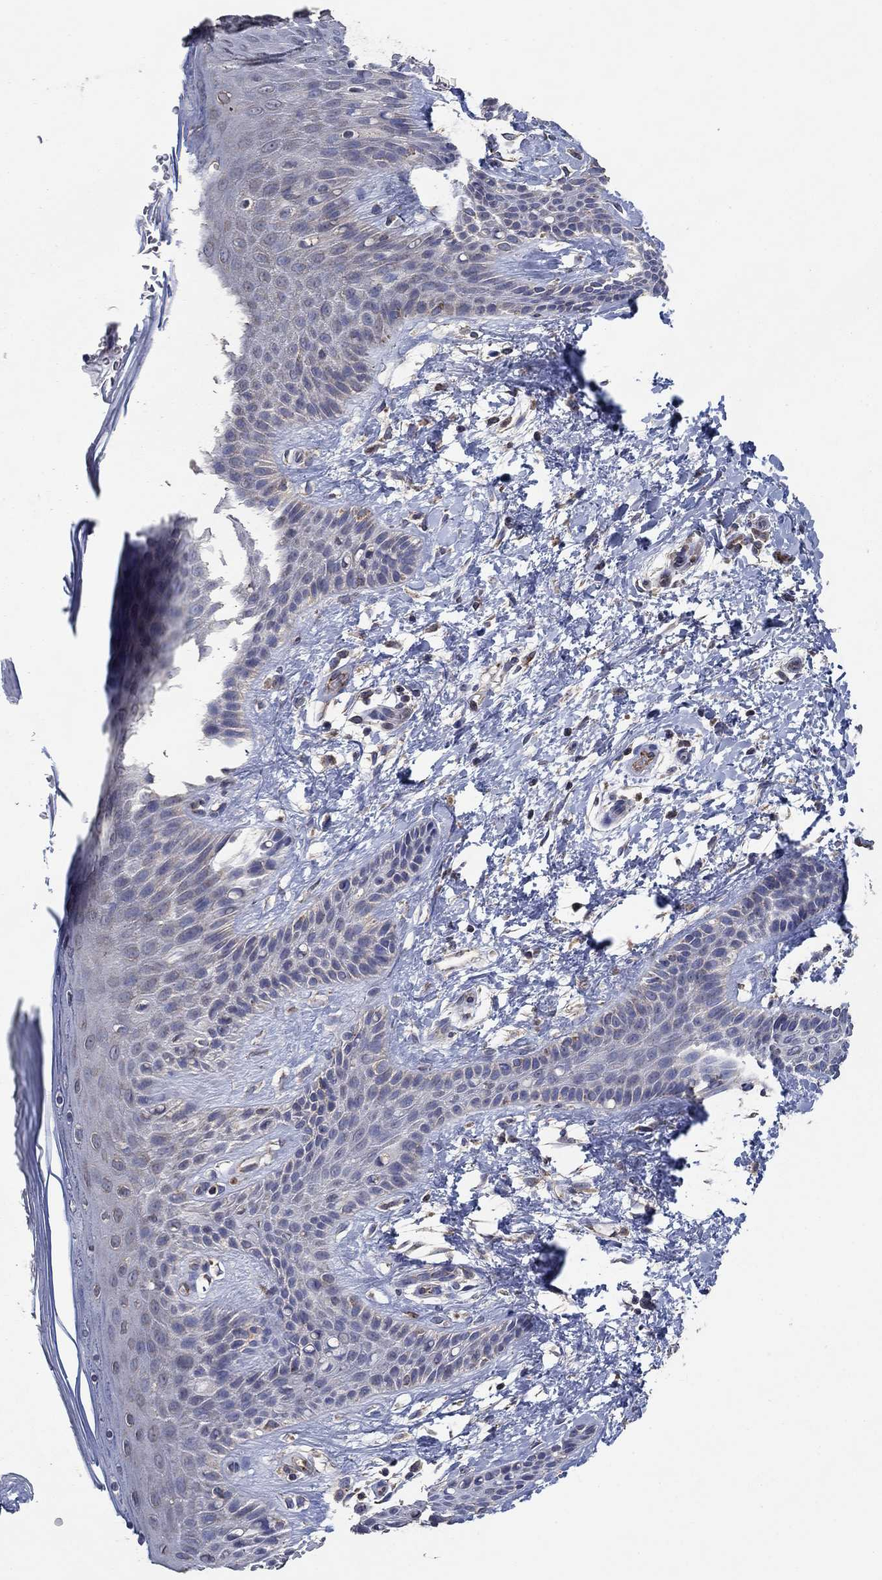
{"staining": {"intensity": "negative", "quantity": "none", "location": "none"}, "tissue": "skin", "cell_type": "Epidermal cells", "image_type": "normal", "snomed": [{"axis": "morphology", "description": "Normal tissue, NOS"}, {"axis": "topography", "description": "Anal"}], "caption": "IHC histopathology image of benign skin: human skin stained with DAB (3,3'-diaminobenzidine) displays no significant protein expression in epidermal cells. (IHC, brightfield microscopy, high magnification).", "gene": "HID1", "patient": {"sex": "male", "age": 36}}